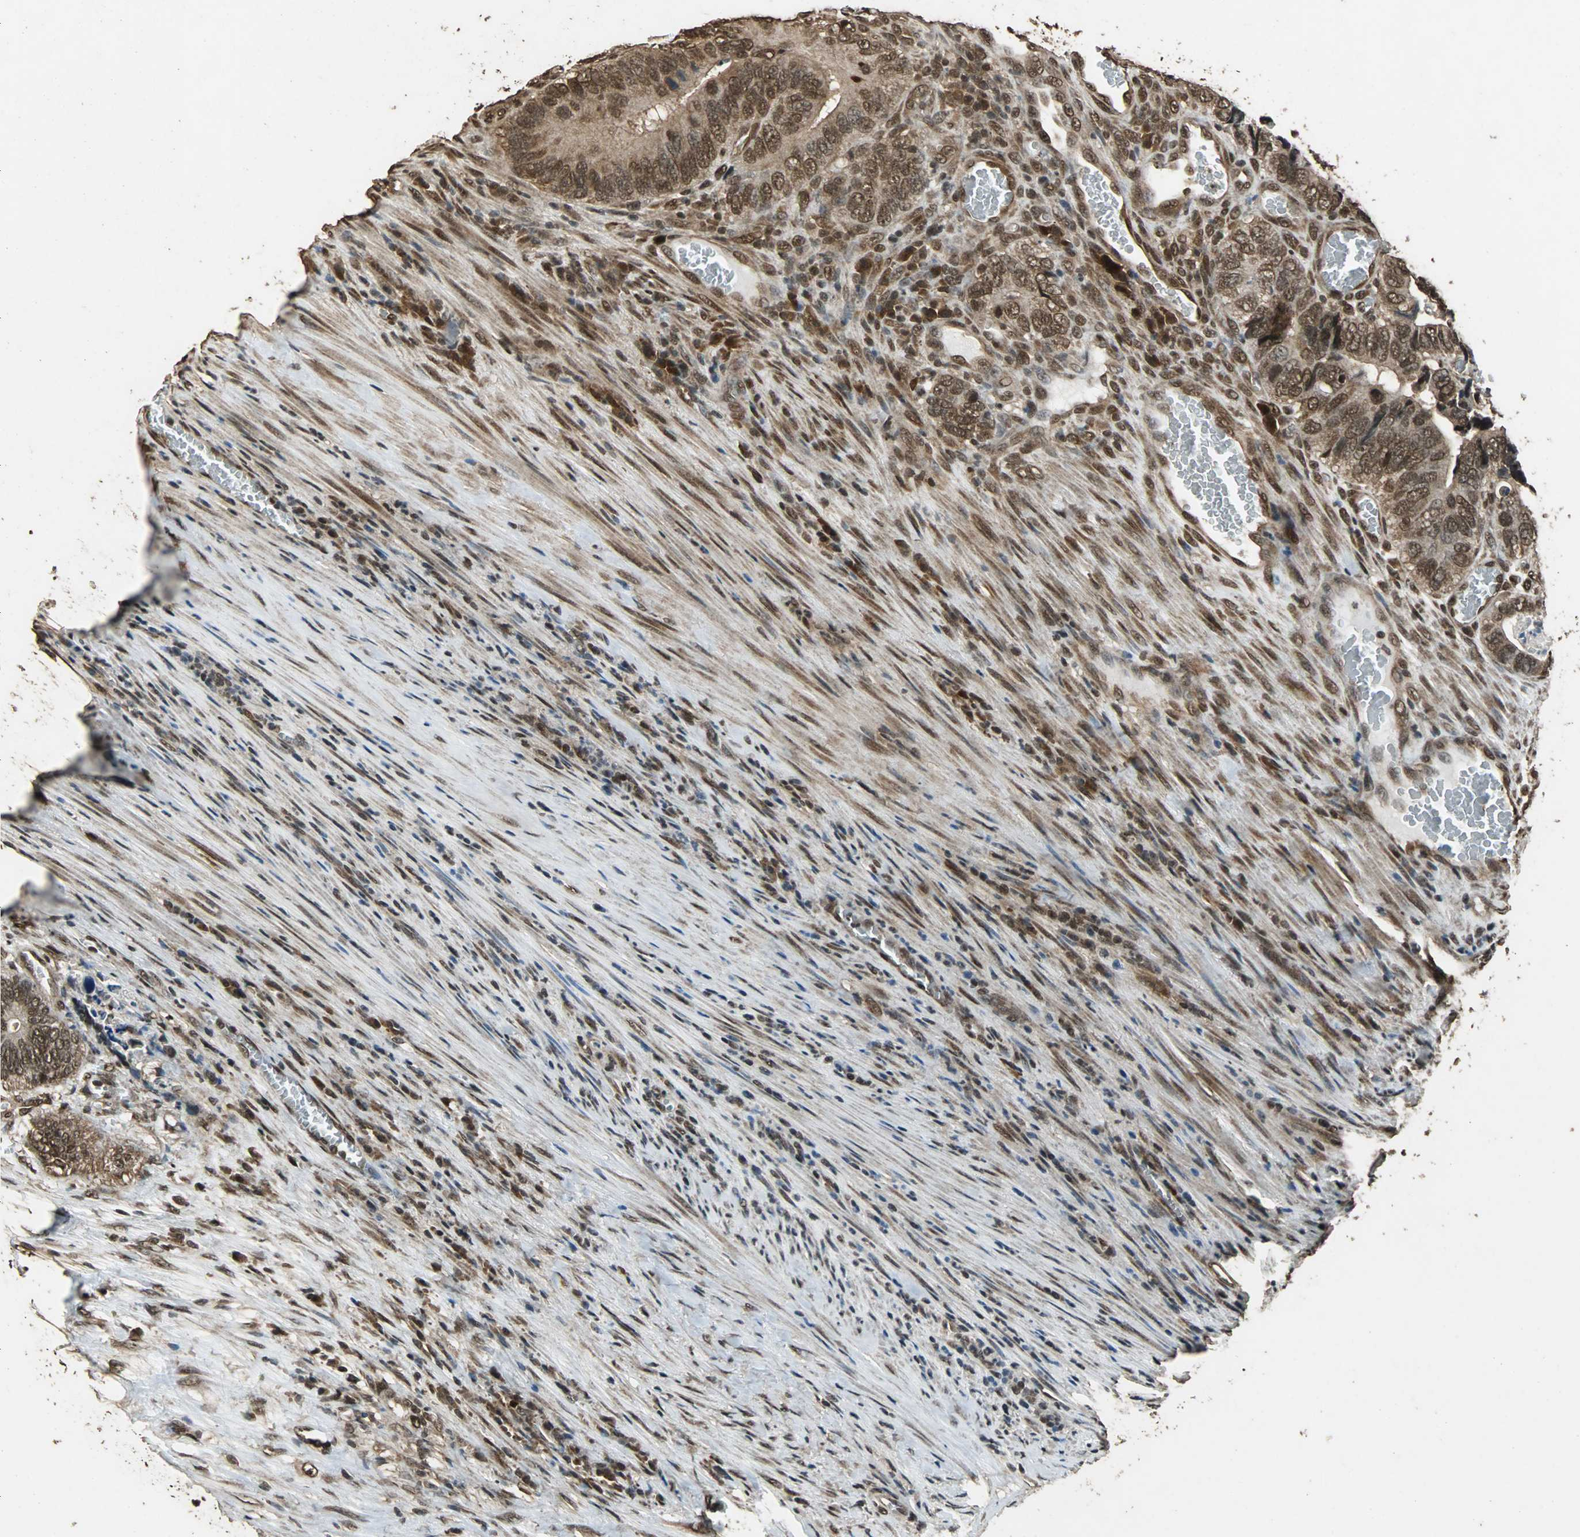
{"staining": {"intensity": "strong", "quantity": ">75%", "location": "cytoplasmic/membranous,nuclear"}, "tissue": "colorectal cancer", "cell_type": "Tumor cells", "image_type": "cancer", "snomed": [{"axis": "morphology", "description": "Adenocarcinoma, NOS"}, {"axis": "topography", "description": "Colon"}], "caption": "Colorectal adenocarcinoma was stained to show a protein in brown. There is high levels of strong cytoplasmic/membranous and nuclear staining in approximately >75% of tumor cells. Immunohistochemistry (ihc) stains the protein in brown and the nuclei are stained blue.", "gene": "ZNF18", "patient": {"sex": "male", "age": 72}}